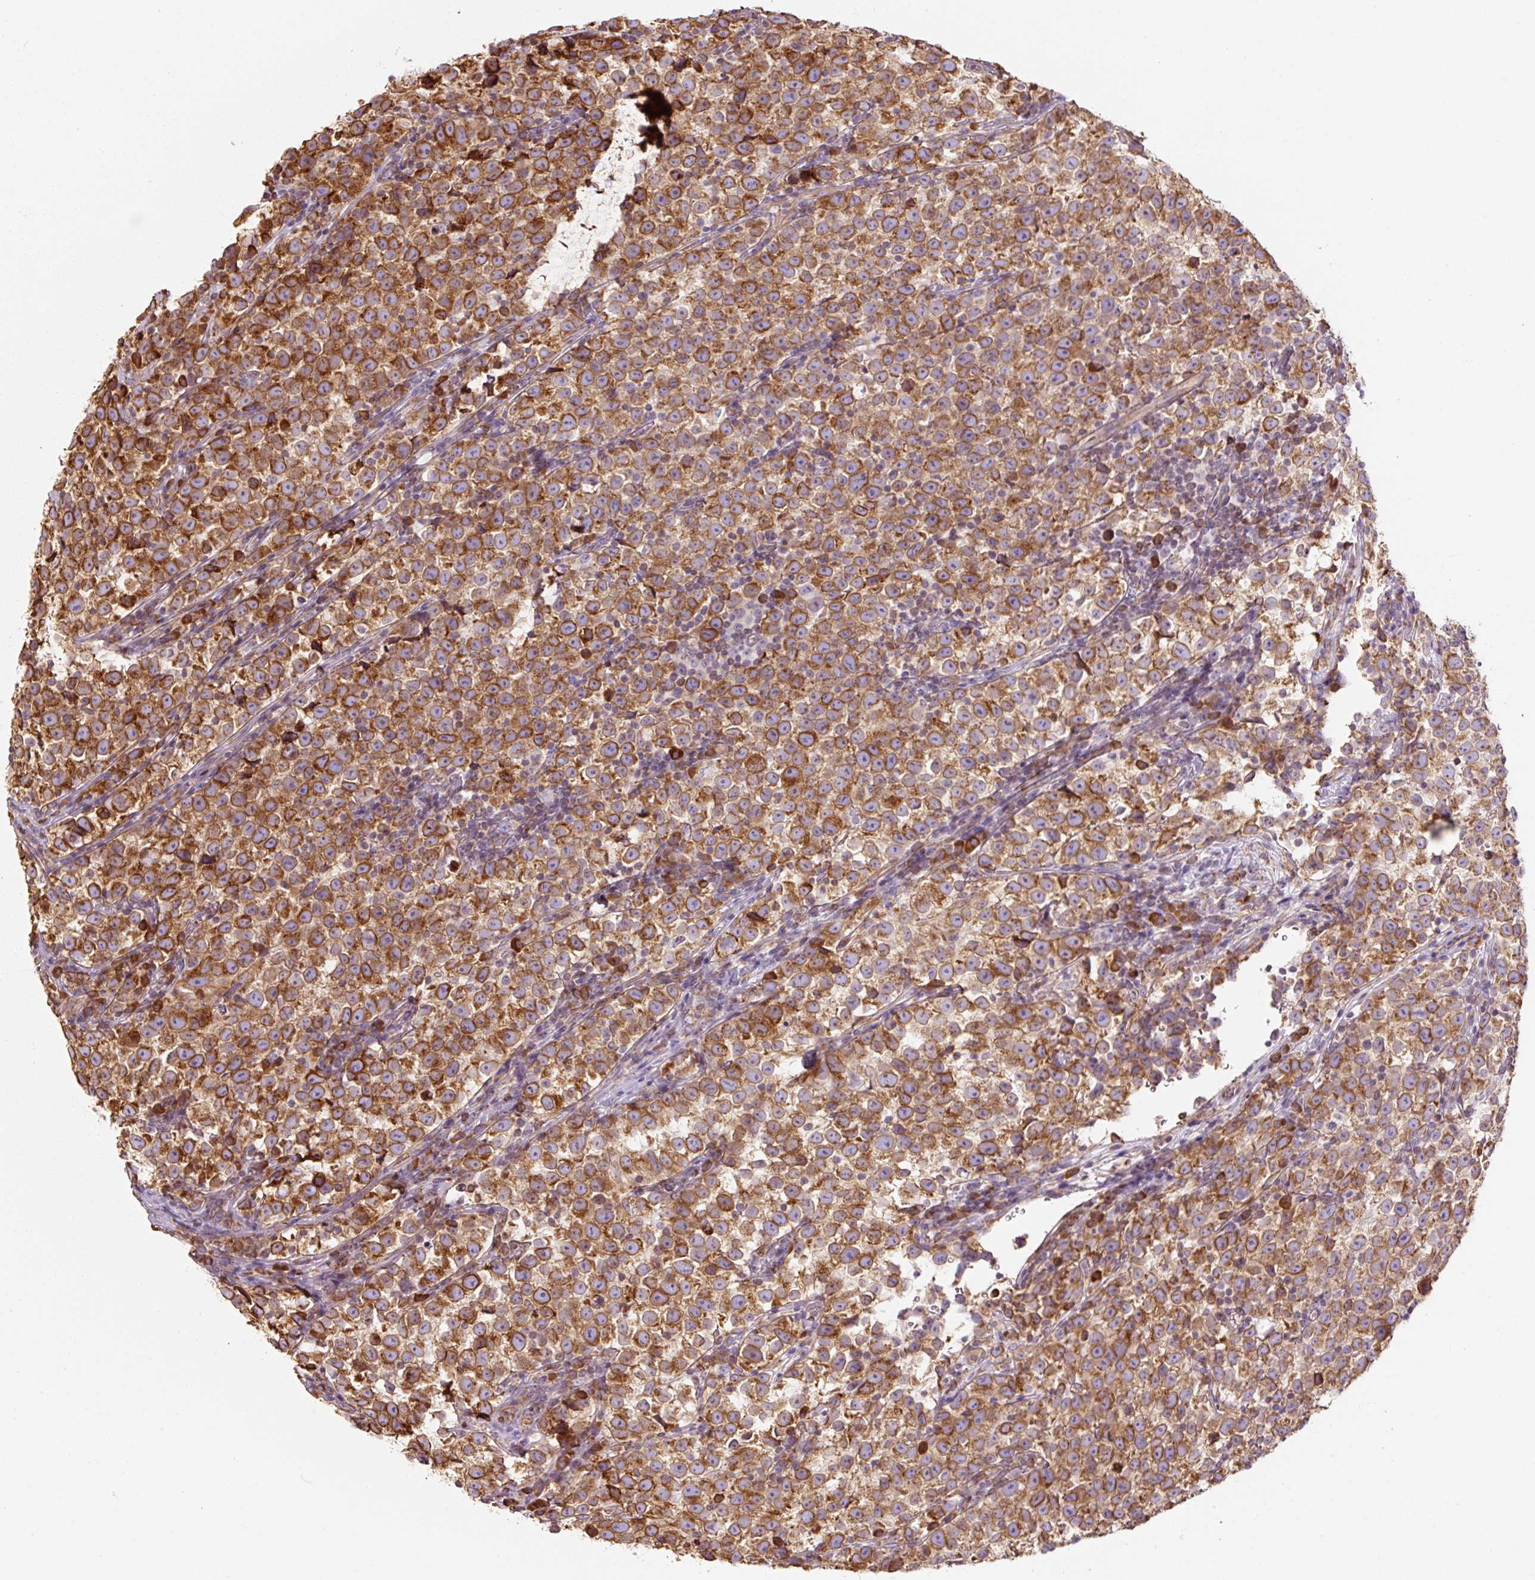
{"staining": {"intensity": "moderate", "quantity": ">75%", "location": "cytoplasmic/membranous"}, "tissue": "testis cancer", "cell_type": "Tumor cells", "image_type": "cancer", "snomed": [{"axis": "morphology", "description": "Normal tissue, NOS"}, {"axis": "morphology", "description": "Seminoma, NOS"}, {"axis": "topography", "description": "Testis"}], "caption": "Testis seminoma tissue shows moderate cytoplasmic/membranous staining in approximately >75% of tumor cells, visualized by immunohistochemistry. (DAB IHC with brightfield microscopy, high magnification).", "gene": "PRKCSH", "patient": {"sex": "male", "age": 43}}